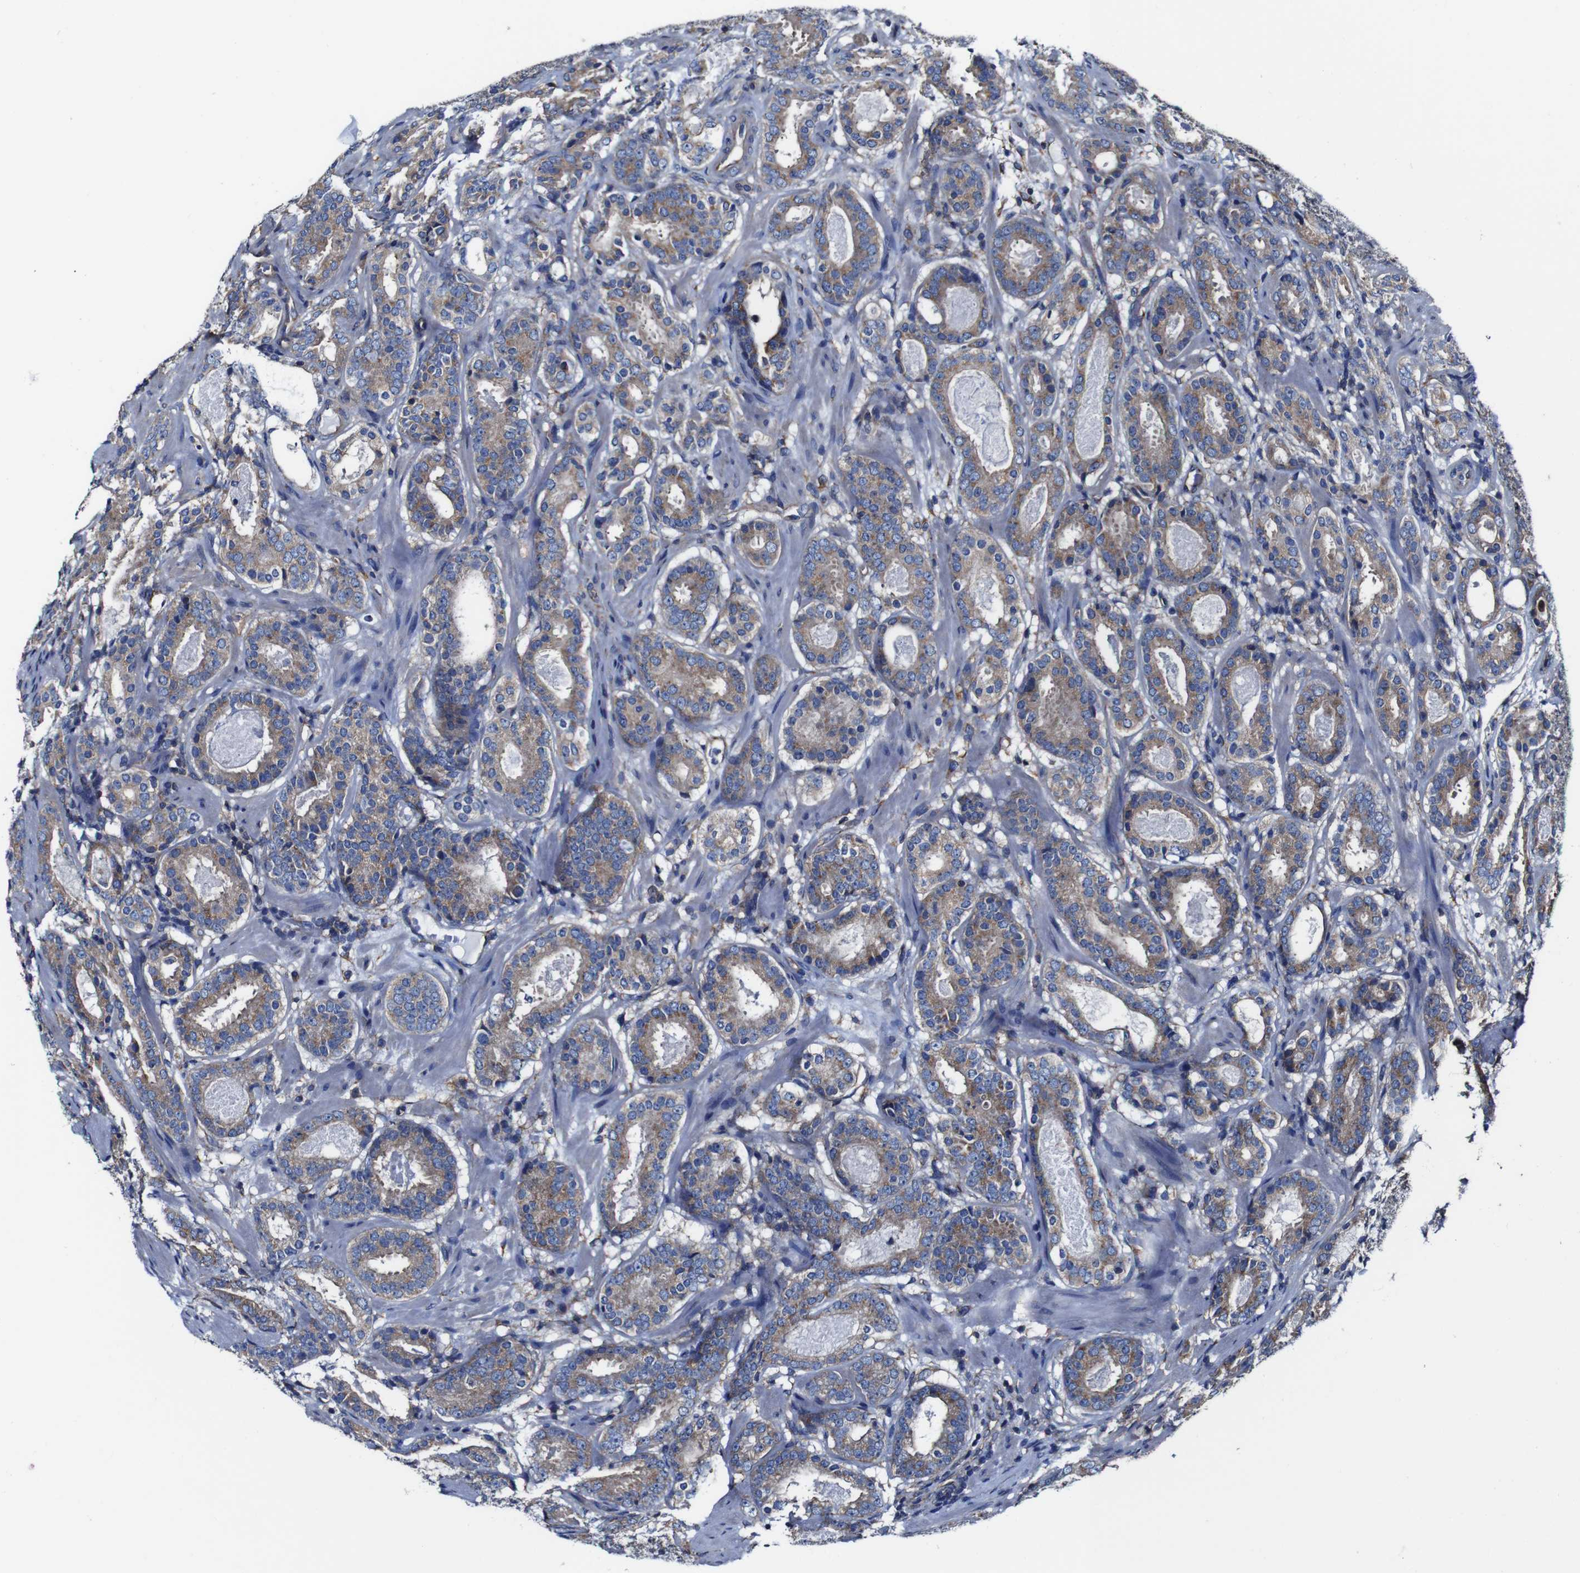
{"staining": {"intensity": "moderate", "quantity": ">75%", "location": "cytoplasmic/membranous"}, "tissue": "prostate cancer", "cell_type": "Tumor cells", "image_type": "cancer", "snomed": [{"axis": "morphology", "description": "Adenocarcinoma, Low grade"}, {"axis": "topography", "description": "Prostate"}], "caption": "Moderate cytoplasmic/membranous staining for a protein is identified in approximately >75% of tumor cells of low-grade adenocarcinoma (prostate) using IHC.", "gene": "CSF1R", "patient": {"sex": "male", "age": 69}}